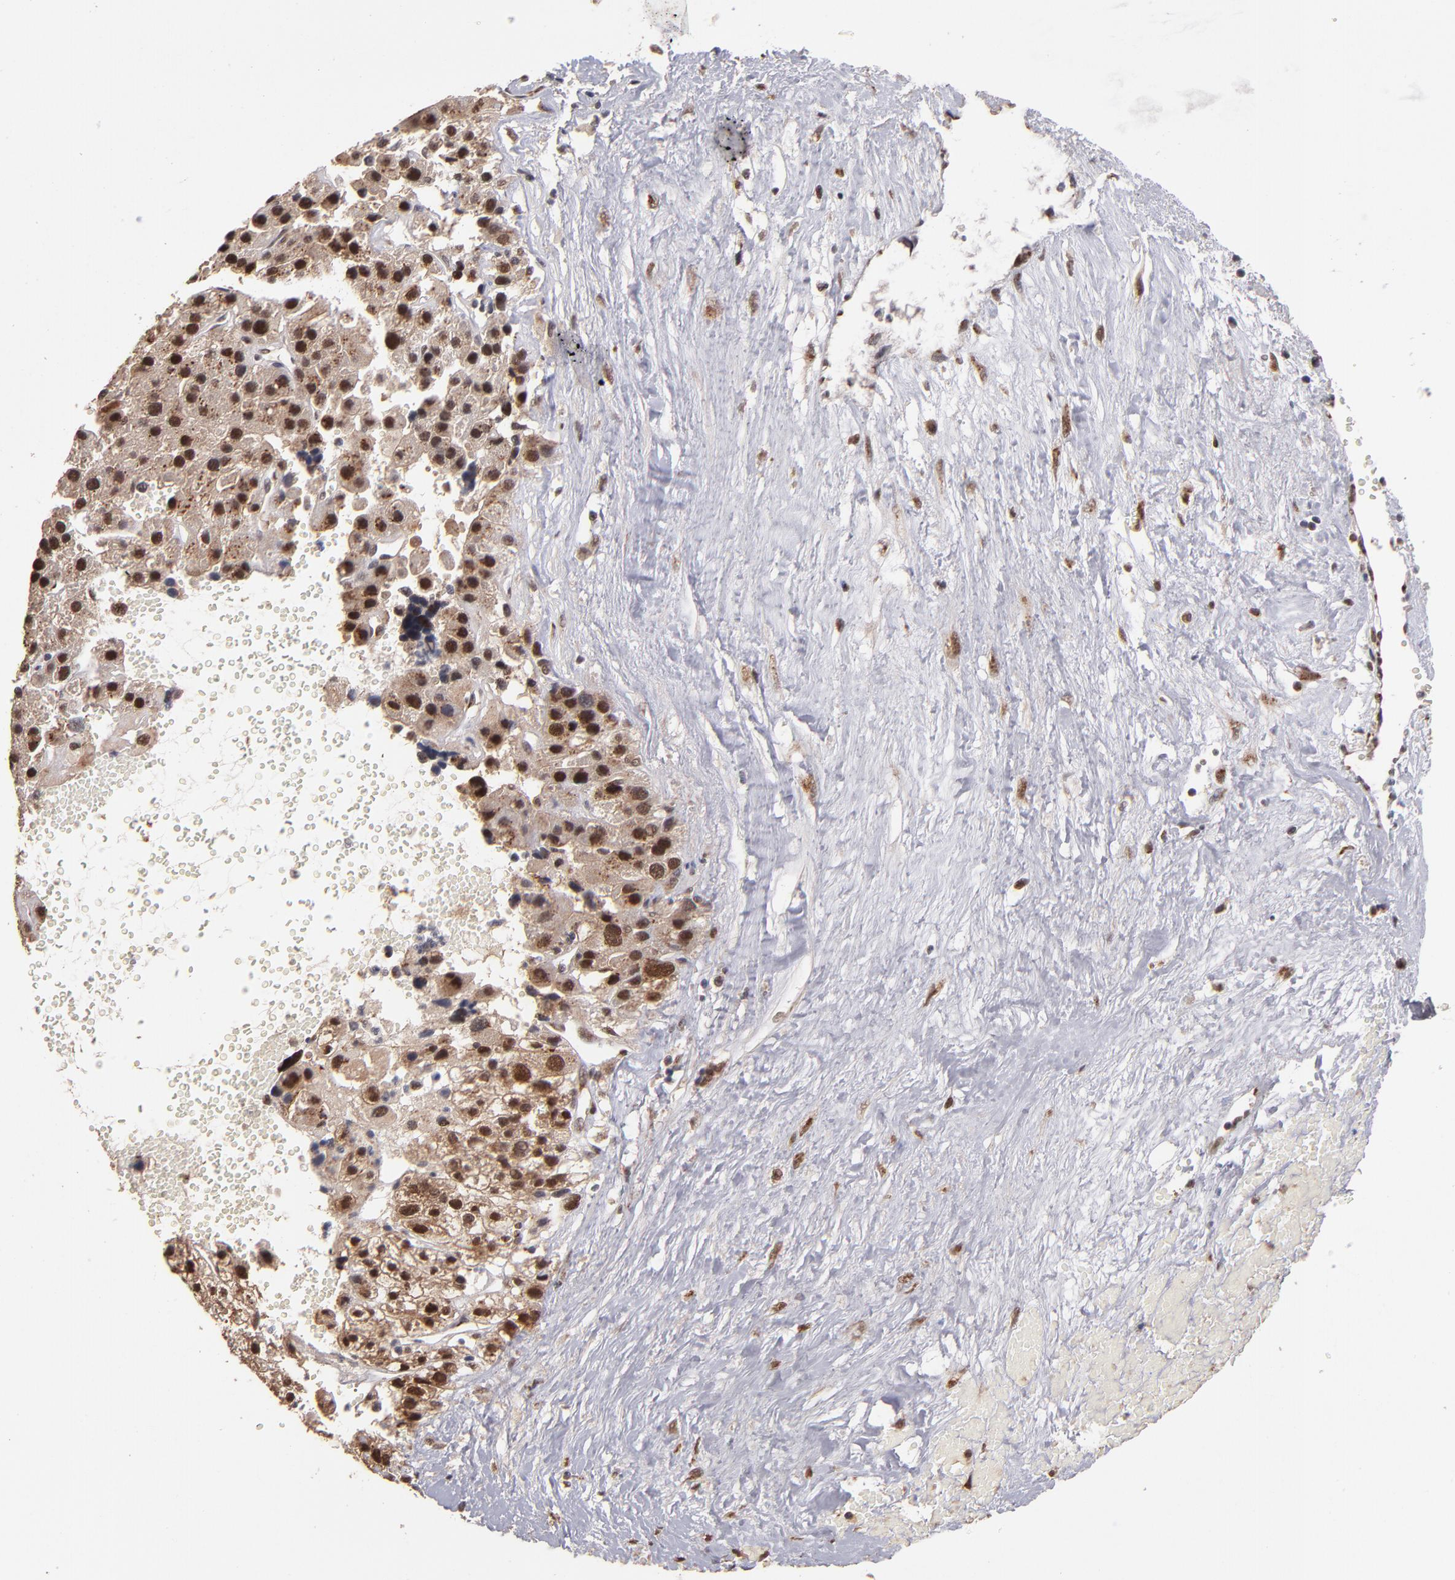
{"staining": {"intensity": "strong", "quantity": ">75%", "location": "cytoplasmic/membranous,nuclear"}, "tissue": "liver cancer", "cell_type": "Tumor cells", "image_type": "cancer", "snomed": [{"axis": "morphology", "description": "Carcinoma, Hepatocellular, NOS"}, {"axis": "topography", "description": "Liver"}], "caption": "IHC of liver cancer (hepatocellular carcinoma) exhibits high levels of strong cytoplasmic/membranous and nuclear expression in about >75% of tumor cells.", "gene": "EAPP", "patient": {"sex": "female", "age": 85}}